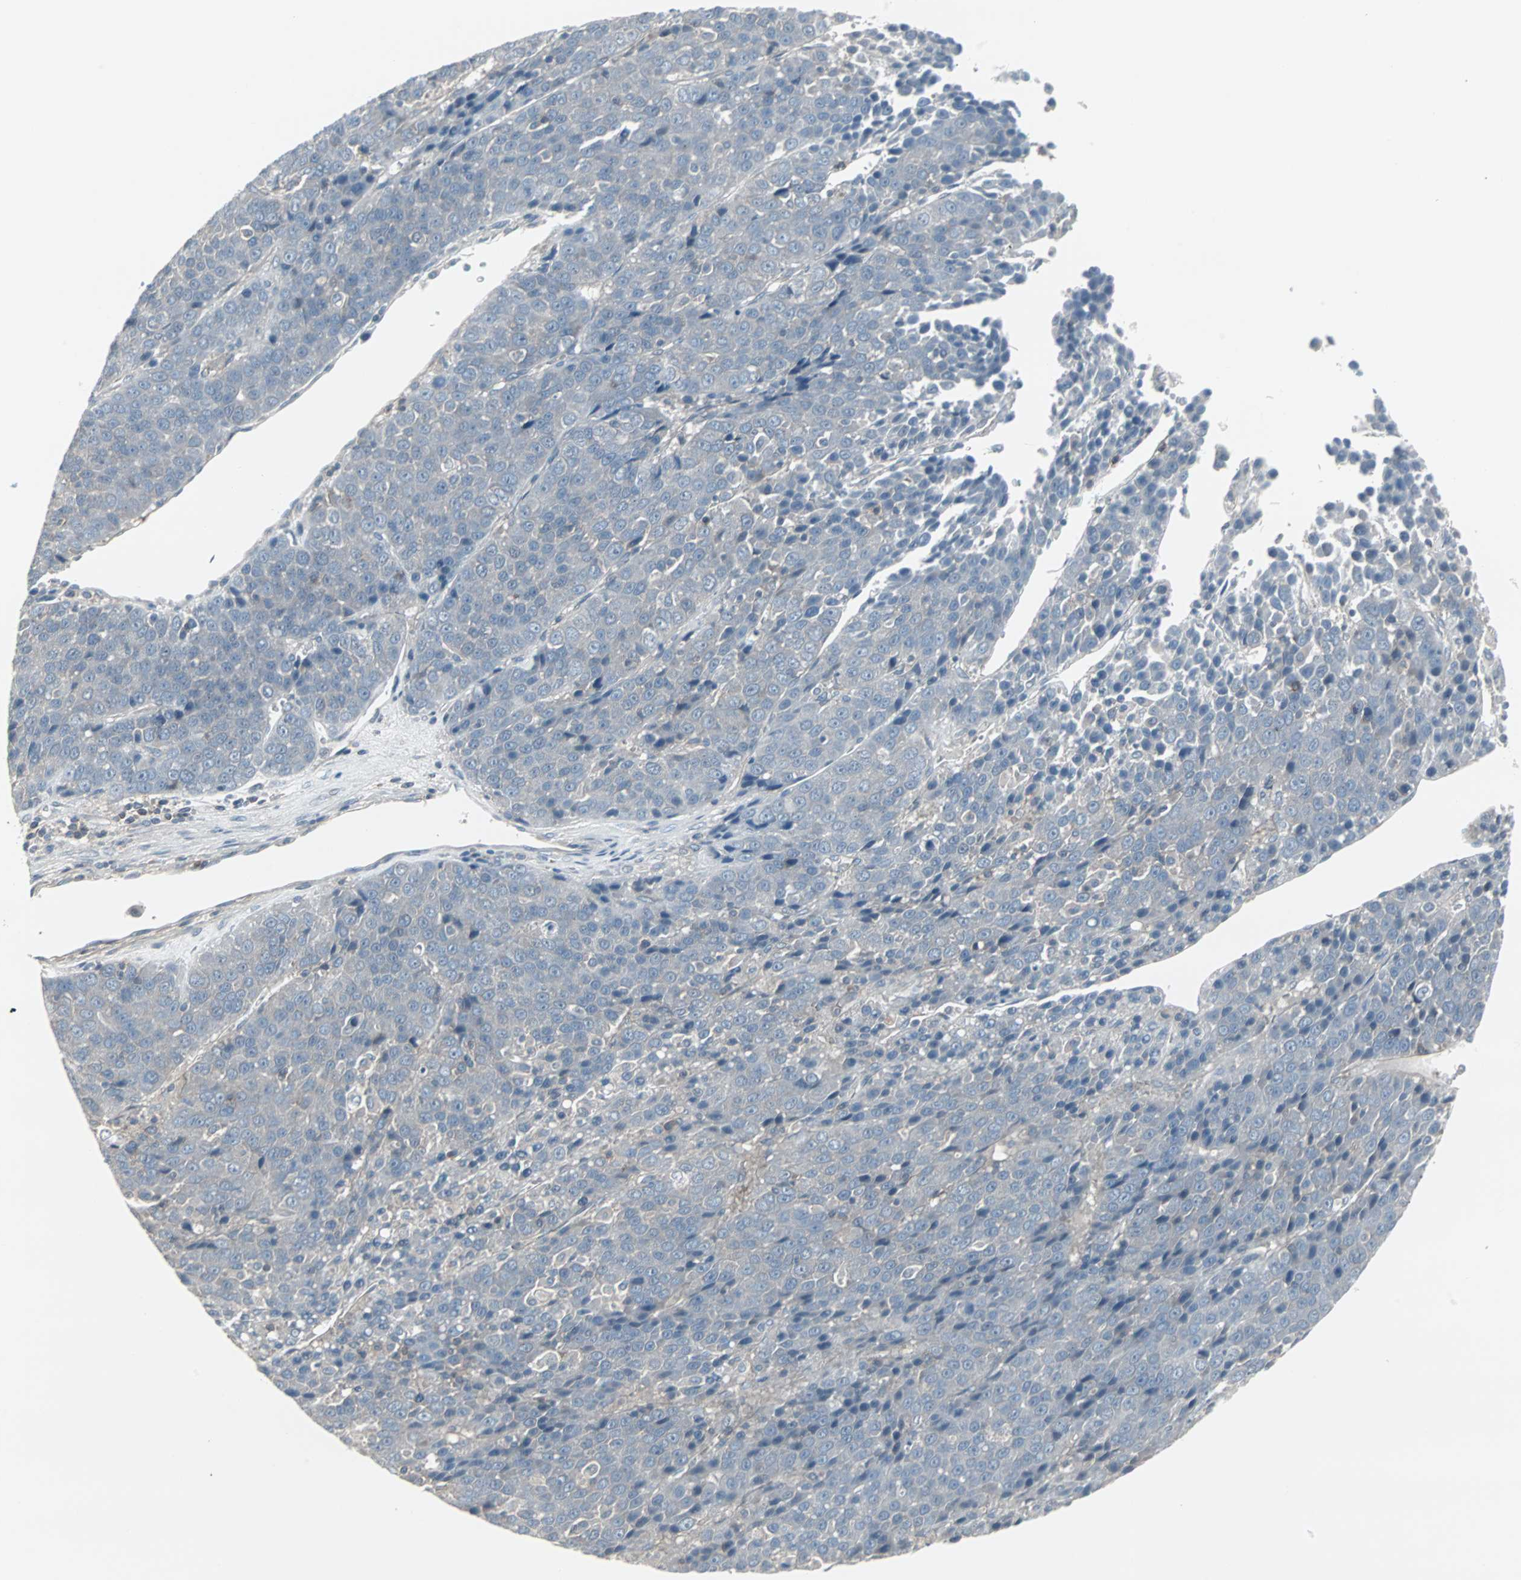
{"staining": {"intensity": "negative", "quantity": "none", "location": "none"}, "tissue": "liver cancer", "cell_type": "Tumor cells", "image_type": "cancer", "snomed": [{"axis": "morphology", "description": "Carcinoma, Hepatocellular, NOS"}, {"axis": "topography", "description": "Liver"}], "caption": "This is an immunohistochemistry photomicrograph of hepatocellular carcinoma (liver). There is no positivity in tumor cells.", "gene": "ZSCAN32", "patient": {"sex": "female", "age": 53}}